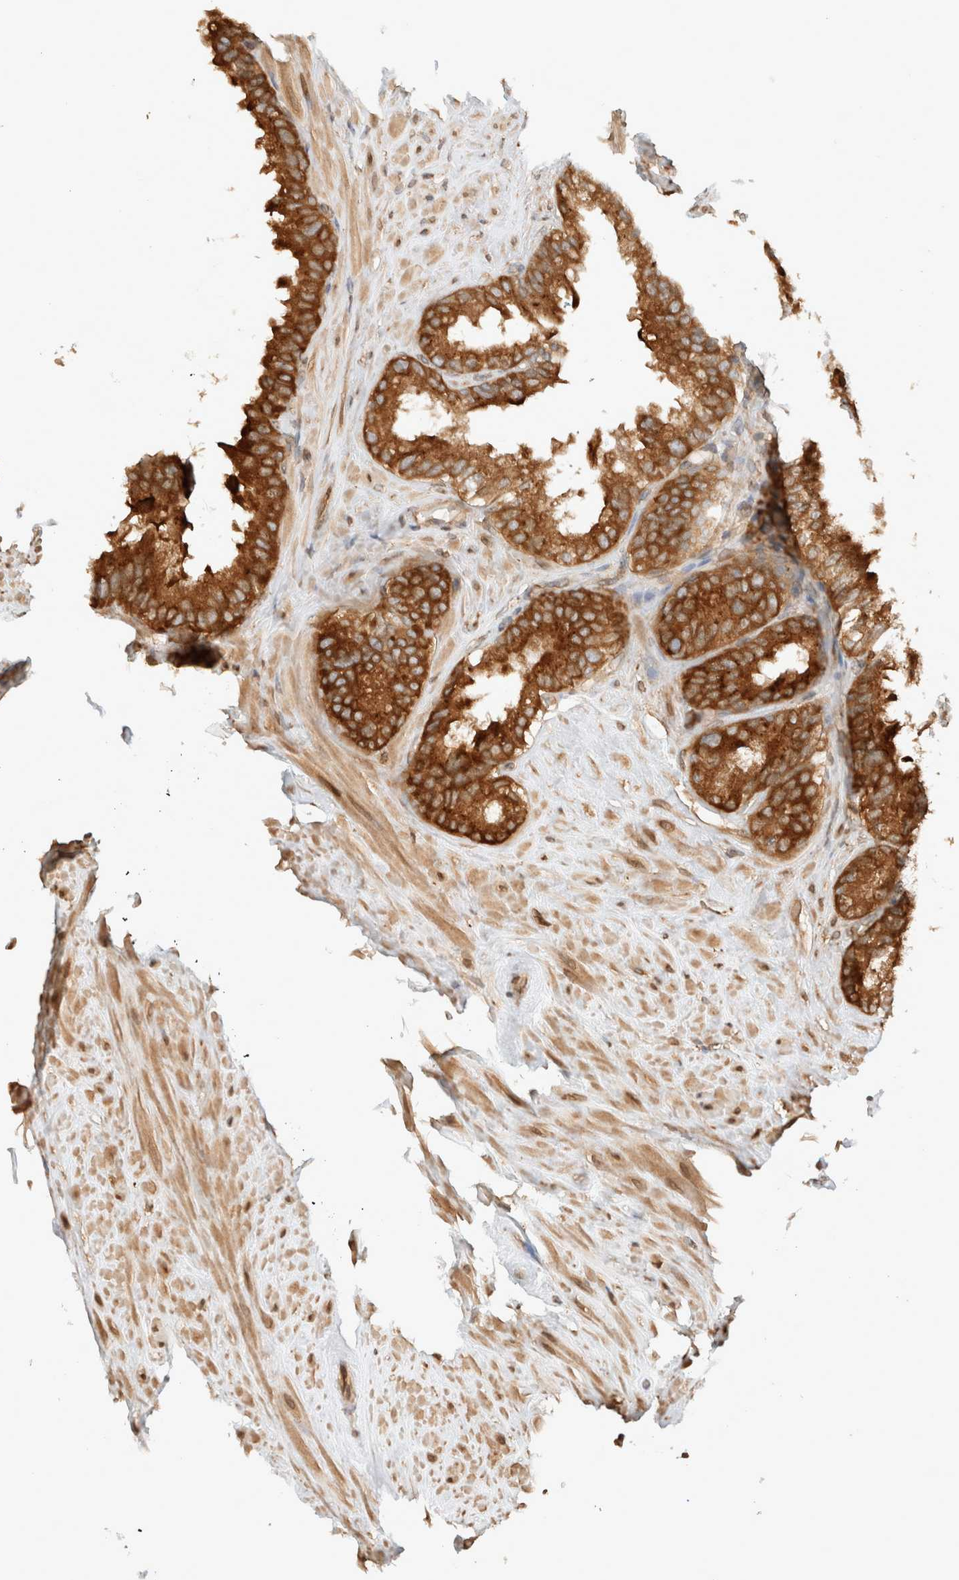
{"staining": {"intensity": "moderate", "quantity": ">75%", "location": "cytoplasmic/membranous"}, "tissue": "seminal vesicle", "cell_type": "Glandular cells", "image_type": "normal", "snomed": [{"axis": "morphology", "description": "Normal tissue, NOS"}, {"axis": "topography", "description": "Seminal veicle"}], "caption": "Glandular cells reveal medium levels of moderate cytoplasmic/membranous staining in approximately >75% of cells in benign human seminal vesicle. The protein is stained brown, and the nuclei are stained in blue (DAB IHC with brightfield microscopy, high magnification).", "gene": "ARFGEF2", "patient": {"sex": "male", "age": 80}}